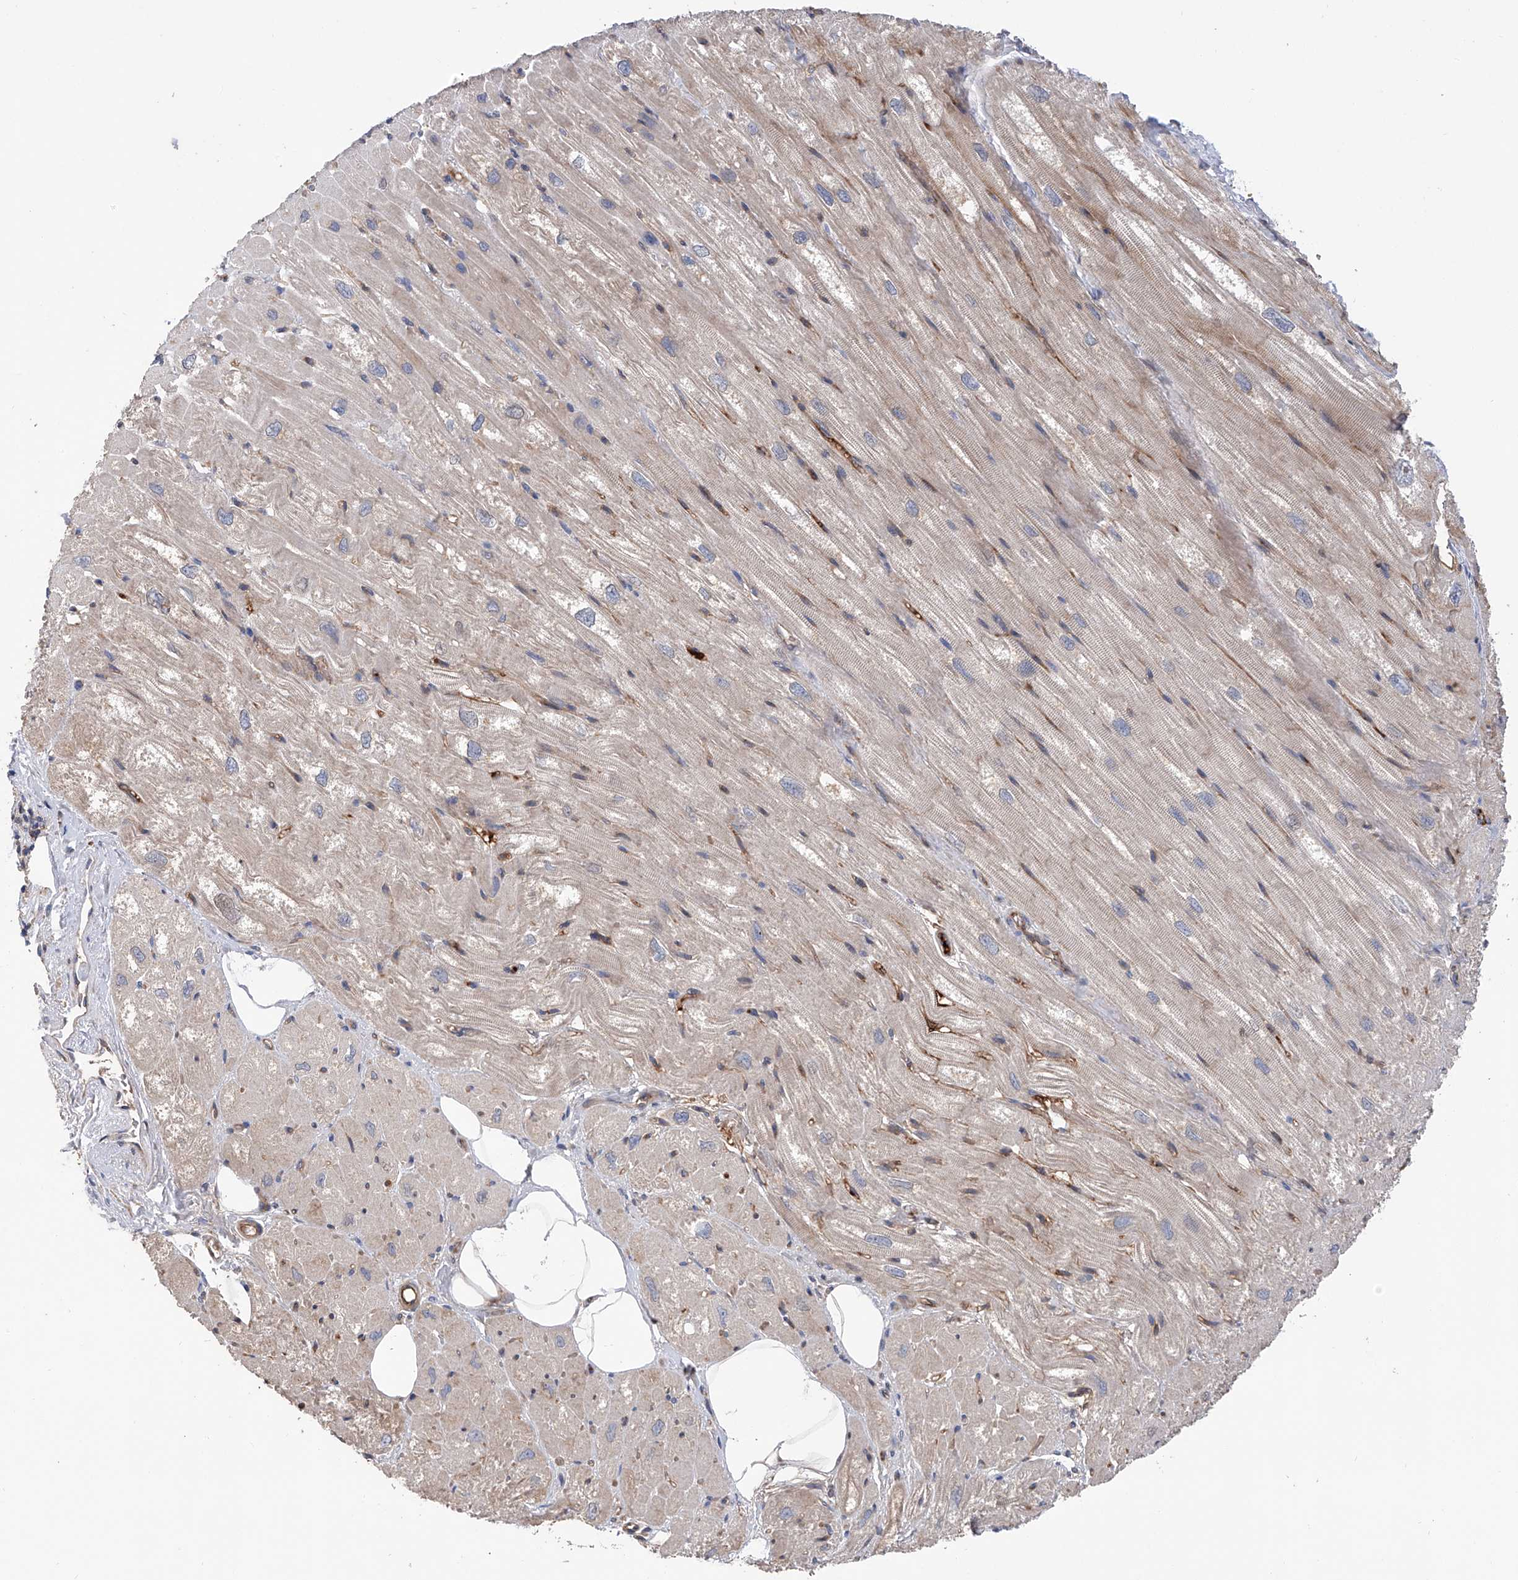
{"staining": {"intensity": "weak", "quantity": "25%-75%", "location": "cytoplasmic/membranous"}, "tissue": "heart muscle", "cell_type": "Cardiomyocytes", "image_type": "normal", "snomed": [{"axis": "morphology", "description": "Normal tissue, NOS"}, {"axis": "topography", "description": "Heart"}], "caption": "Approximately 25%-75% of cardiomyocytes in normal heart muscle show weak cytoplasmic/membranous protein staining as visualized by brown immunohistochemical staining.", "gene": "NUDT17", "patient": {"sex": "male", "age": 50}}